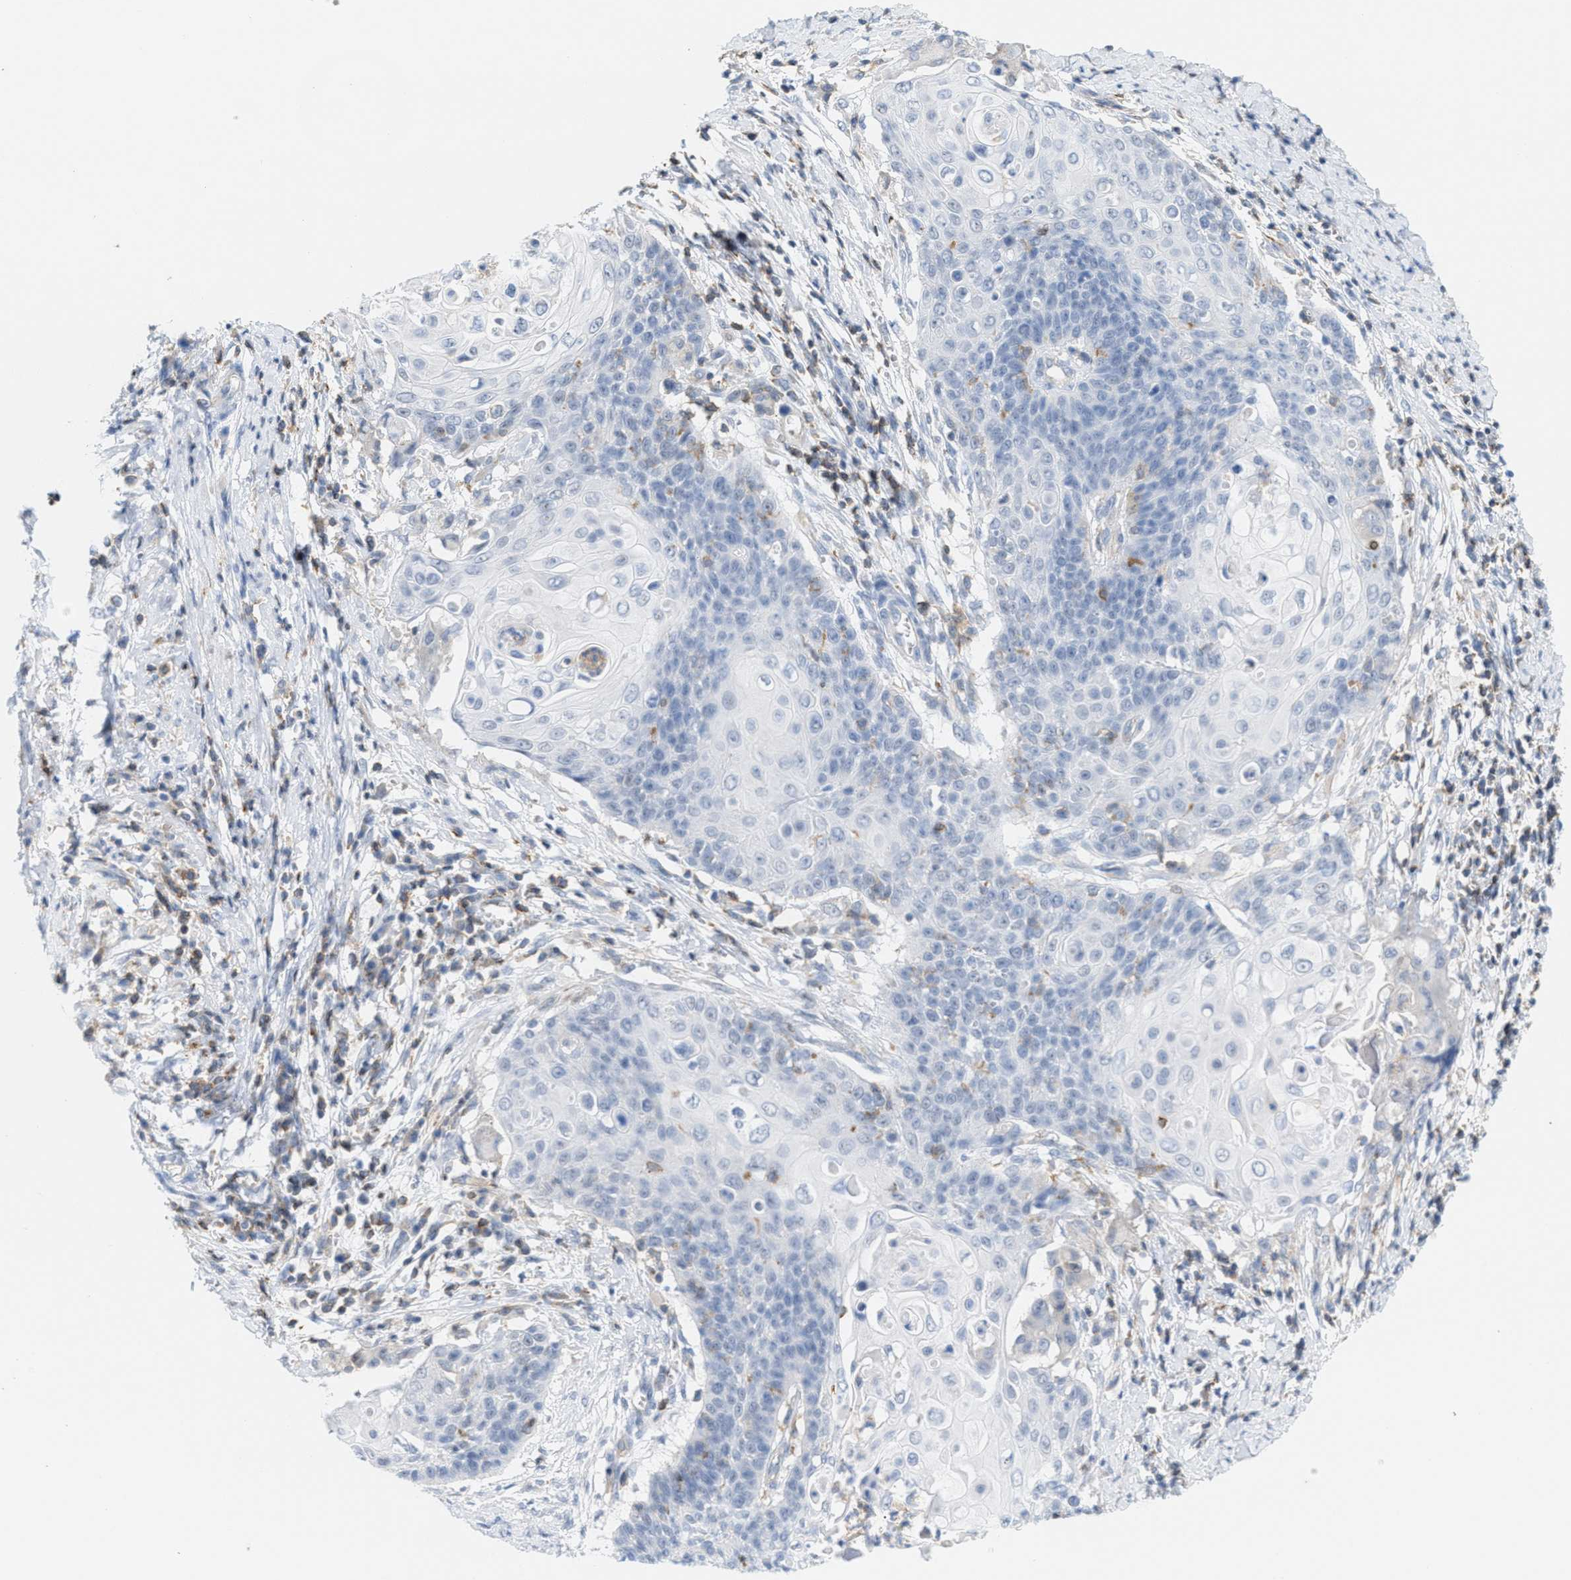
{"staining": {"intensity": "negative", "quantity": "none", "location": "none"}, "tissue": "cervical cancer", "cell_type": "Tumor cells", "image_type": "cancer", "snomed": [{"axis": "morphology", "description": "Squamous cell carcinoma, NOS"}, {"axis": "topography", "description": "Cervix"}], "caption": "High magnification brightfield microscopy of cervical squamous cell carcinoma stained with DAB (brown) and counterstained with hematoxylin (blue): tumor cells show no significant staining. (DAB IHC, high magnification).", "gene": "IL16", "patient": {"sex": "female", "age": 39}}